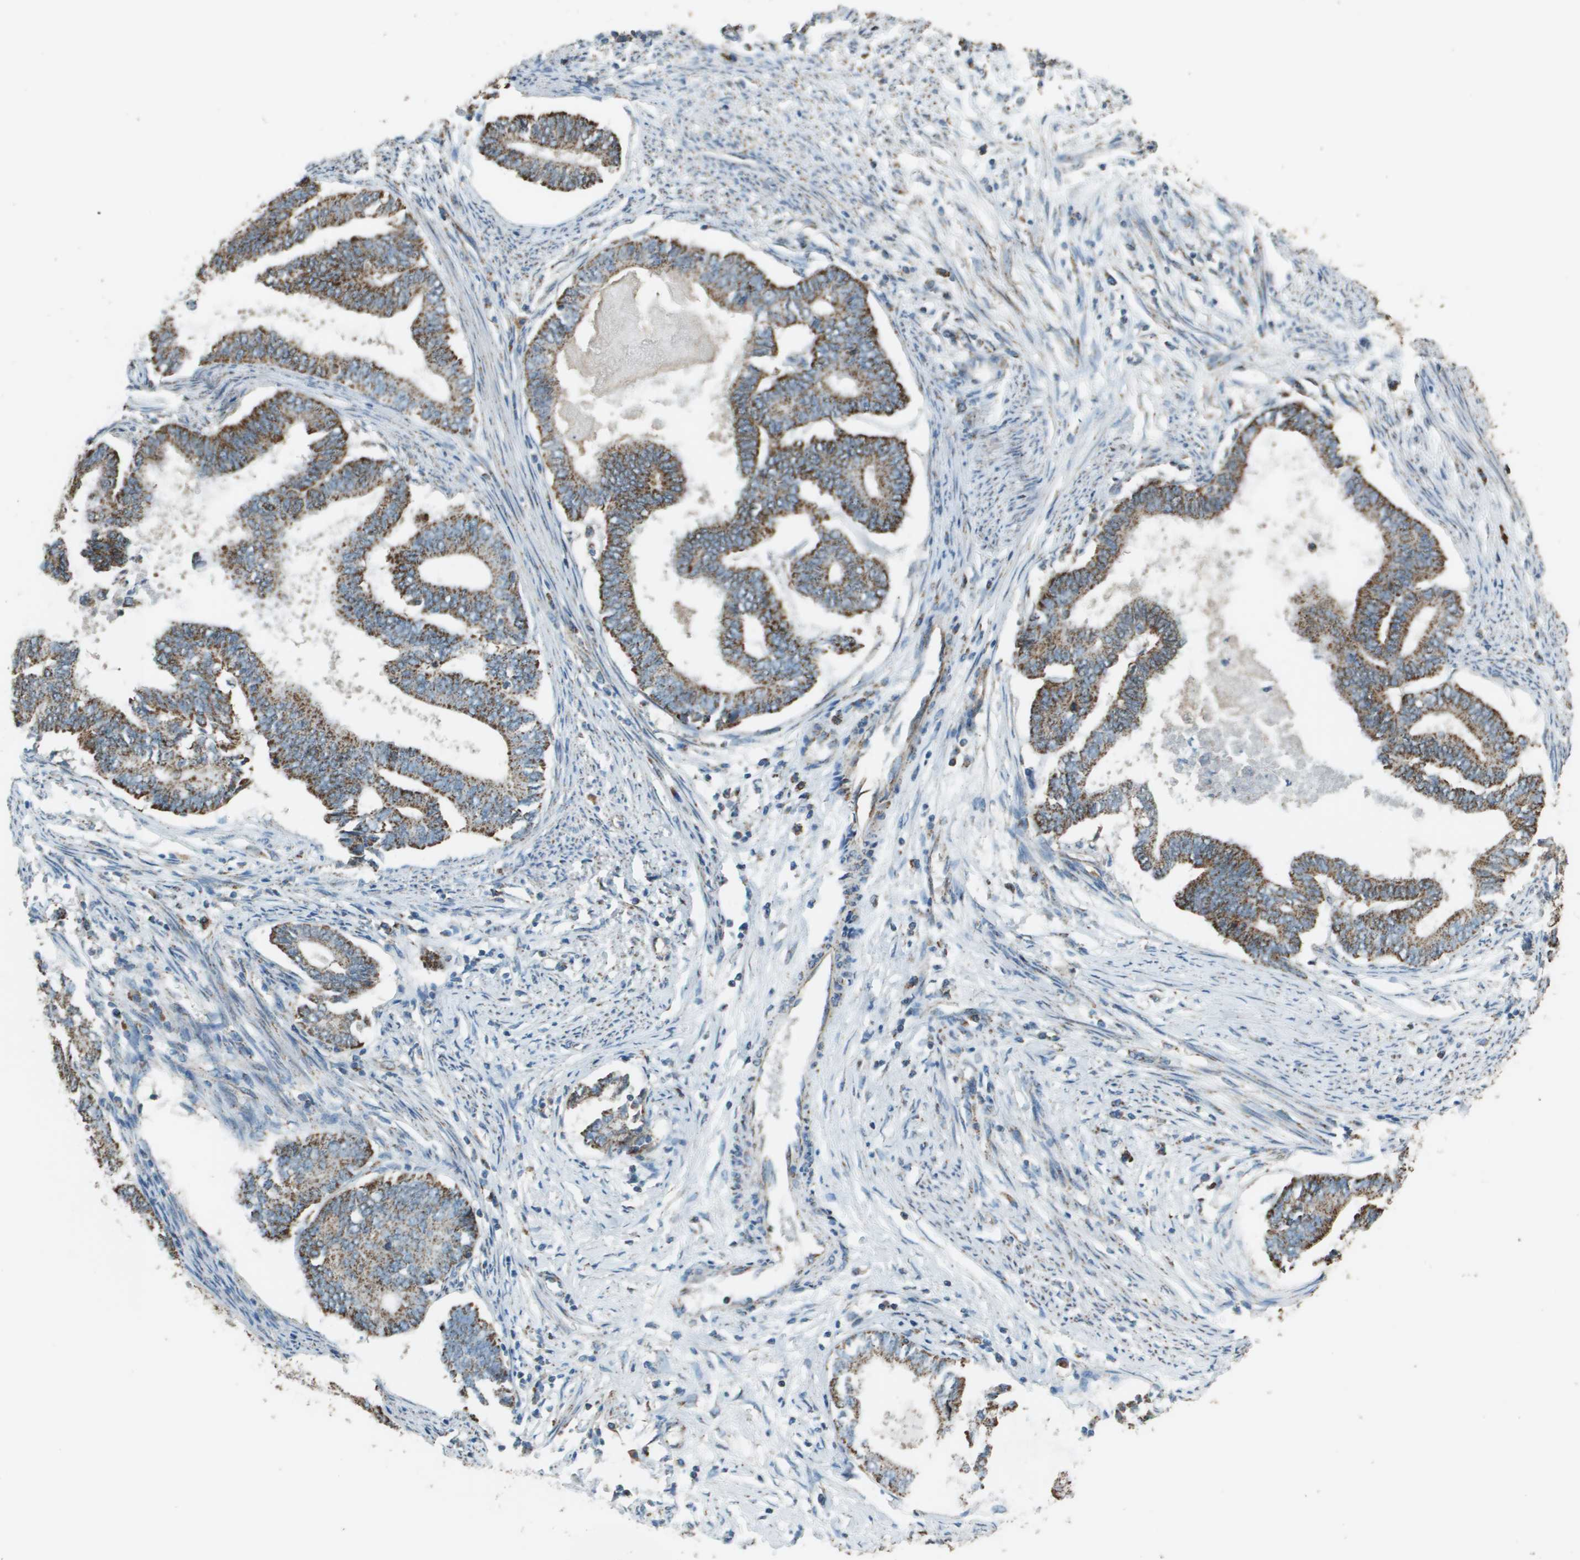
{"staining": {"intensity": "moderate", "quantity": ">75%", "location": "cytoplasmic/membranous"}, "tissue": "endometrial cancer", "cell_type": "Tumor cells", "image_type": "cancer", "snomed": [{"axis": "morphology", "description": "Adenocarcinoma, NOS"}, {"axis": "topography", "description": "Endometrium"}], "caption": "Adenocarcinoma (endometrial) stained for a protein (brown) shows moderate cytoplasmic/membranous positive expression in about >75% of tumor cells.", "gene": "FH", "patient": {"sex": "female", "age": 86}}